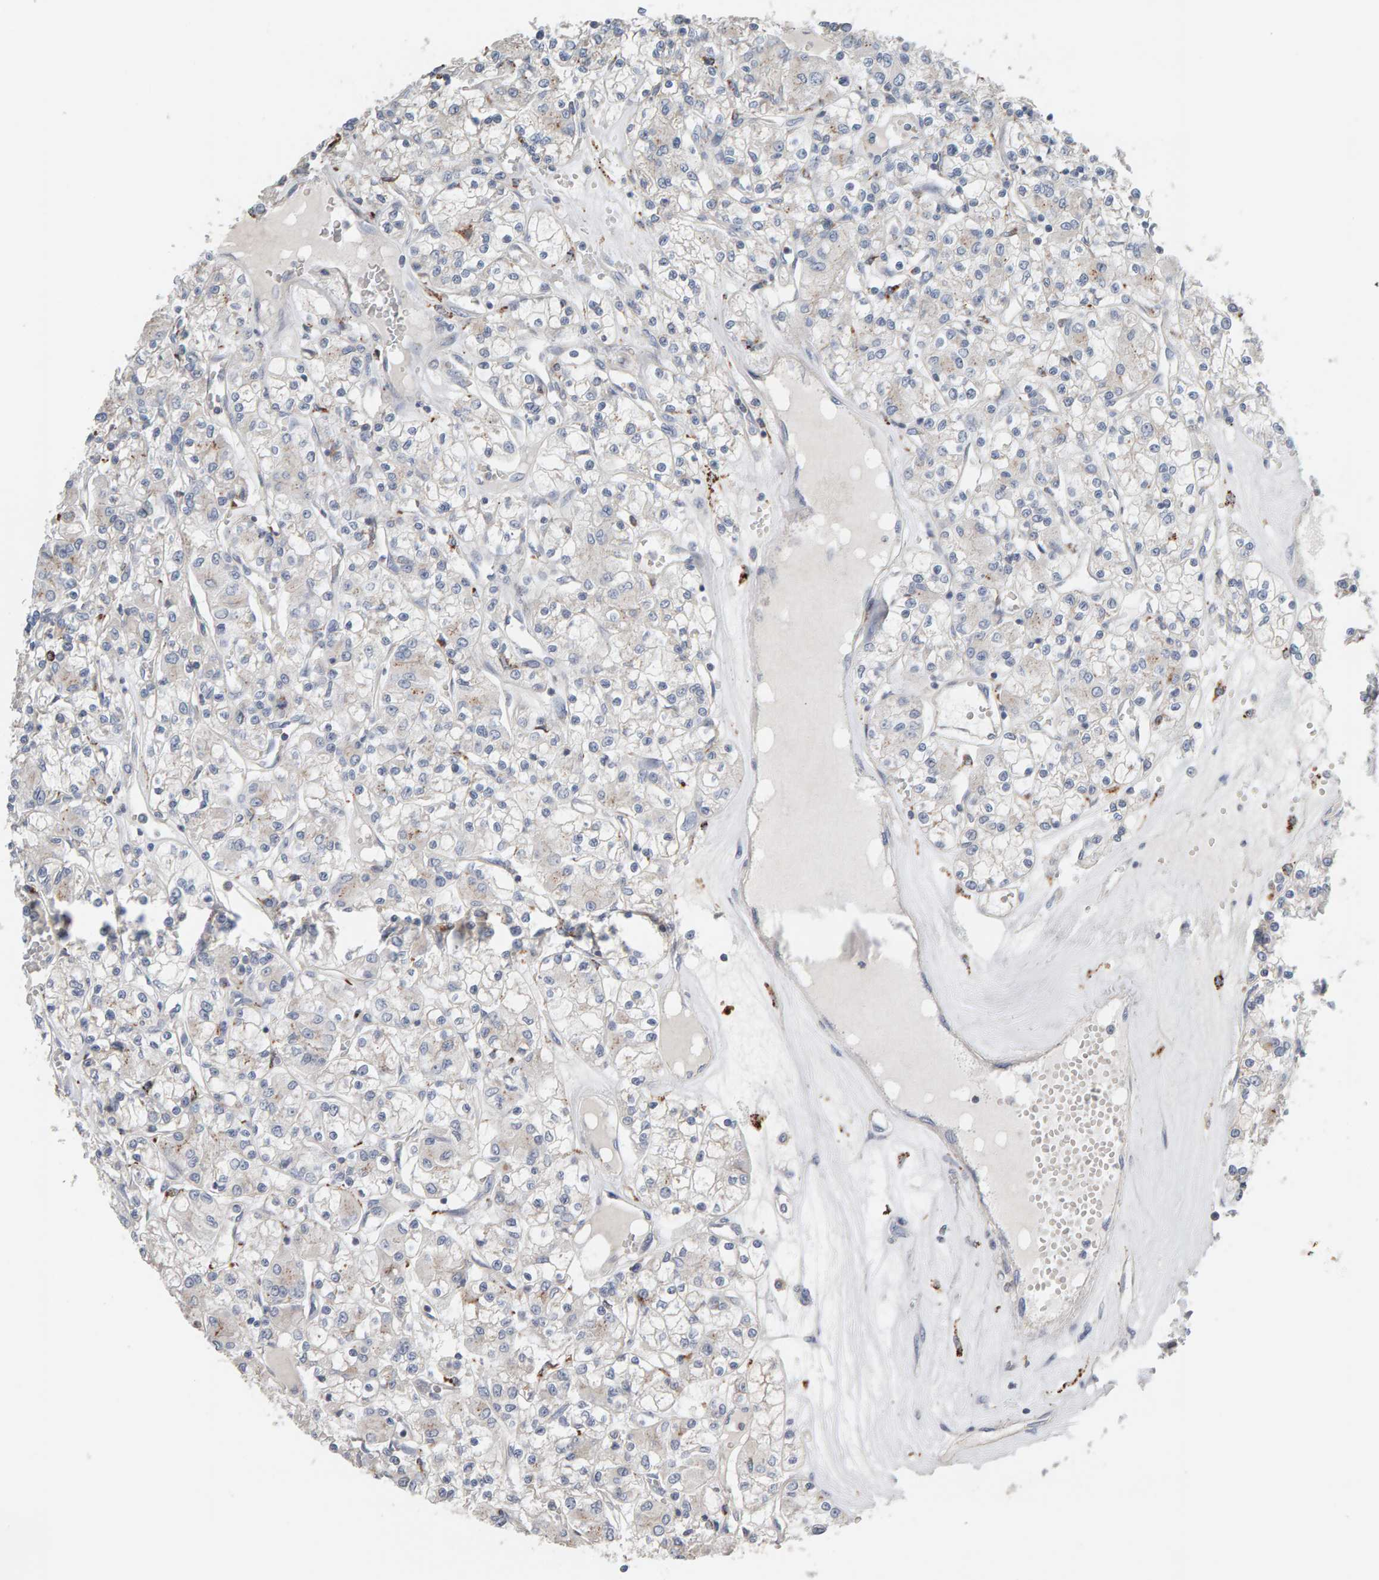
{"staining": {"intensity": "negative", "quantity": "none", "location": "none"}, "tissue": "renal cancer", "cell_type": "Tumor cells", "image_type": "cancer", "snomed": [{"axis": "morphology", "description": "Adenocarcinoma, NOS"}, {"axis": "topography", "description": "Kidney"}], "caption": "IHC photomicrograph of human renal cancer (adenocarcinoma) stained for a protein (brown), which displays no staining in tumor cells.", "gene": "IPPK", "patient": {"sex": "female", "age": 59}}